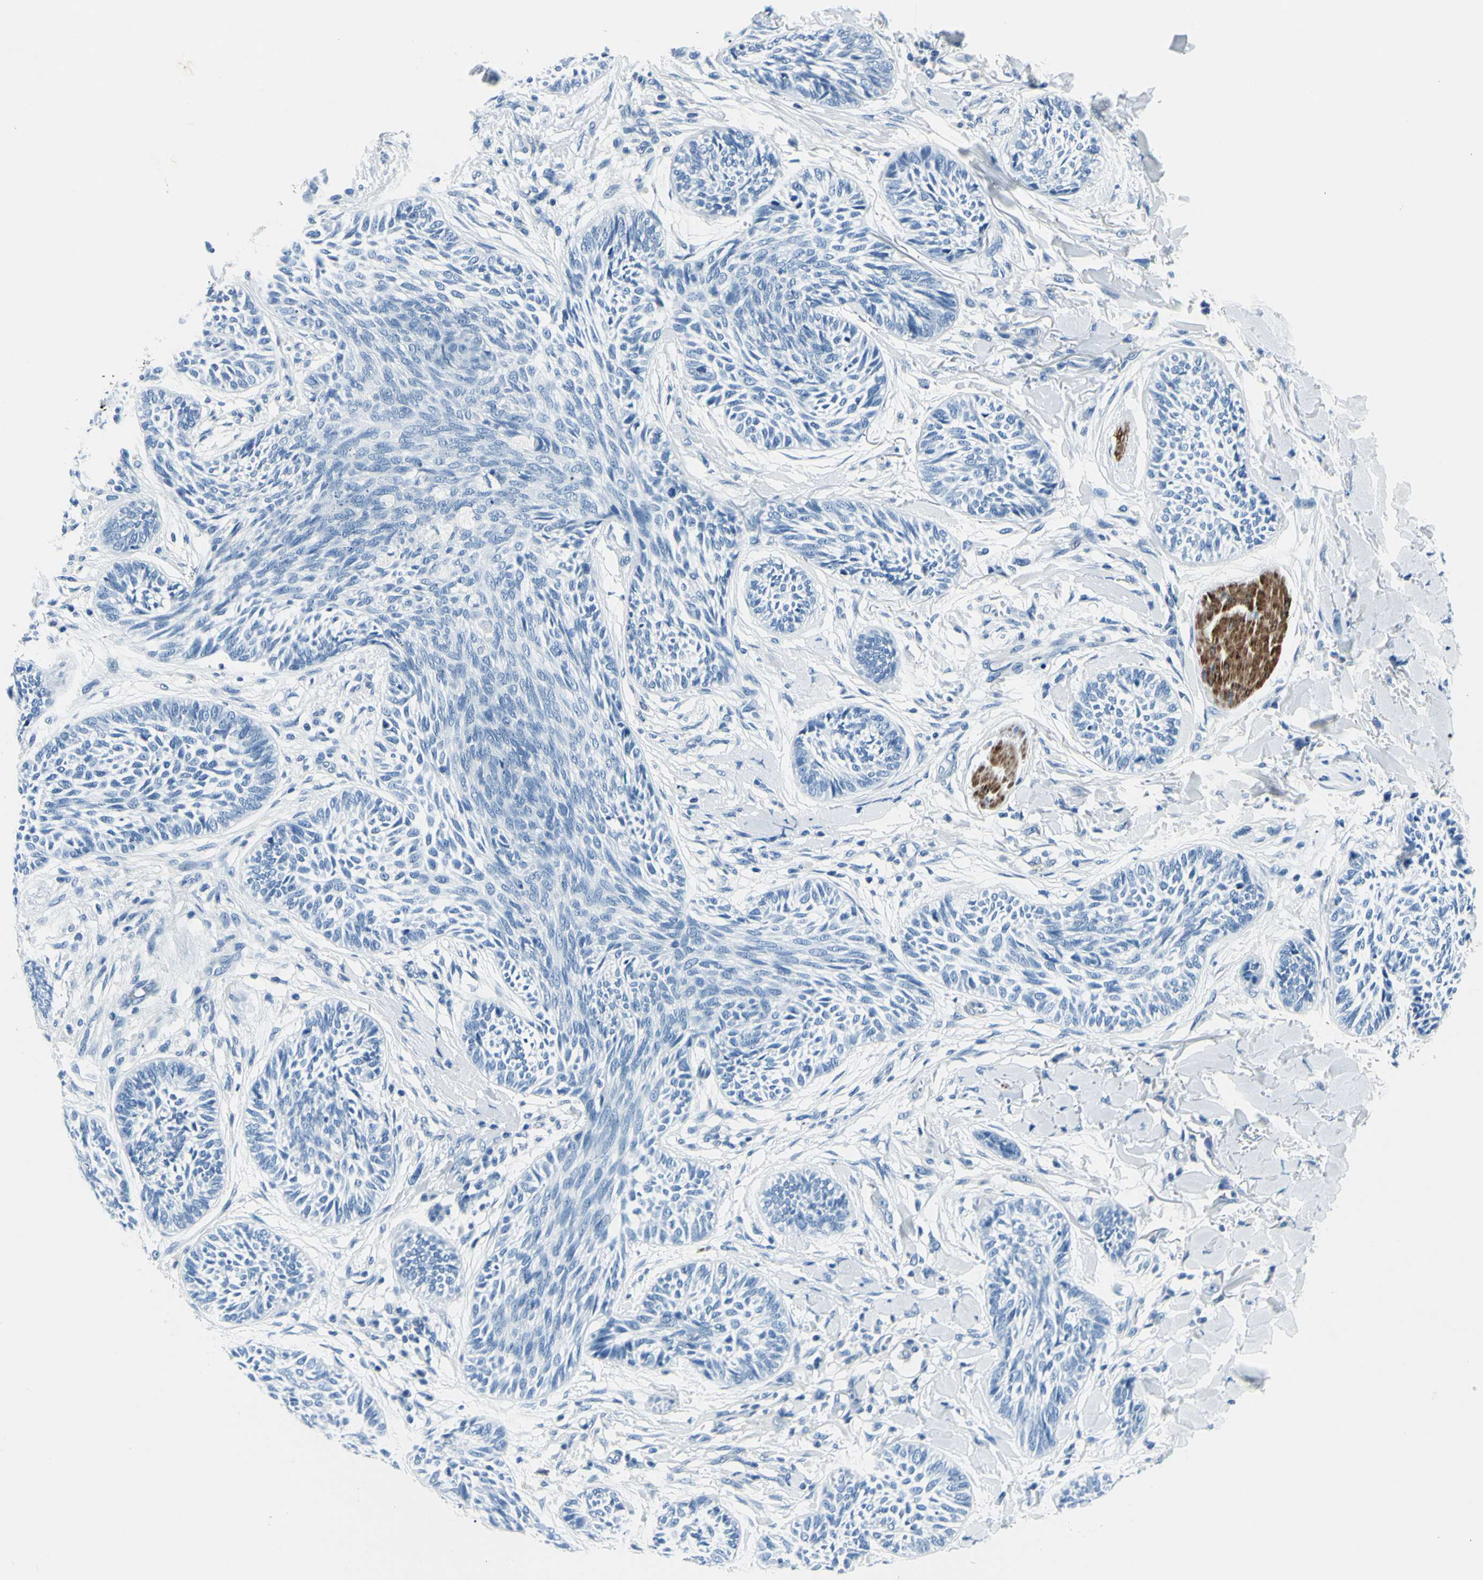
{"staining": {"intensity": "negative", "quantity": "none", "location": "none"}, "tissue": "skin cancer", "cell_type": "Tumor cells", "image_type": "cancer", "snomed": [{"axis": "morphology", "description": "Papilloma, NOS"}, {"axis": "morphology", "description": "Basal cell carcinoma"}, {"axis": "topography", "description": "Skin"}], "caption": "IHC histopathology image of human skin cancer (papilloma) stained for a protein (brown), which reveals no positivity in tumor cells.", "gene": "CDH15", "patient": {"sex": "male", "age": 87}}